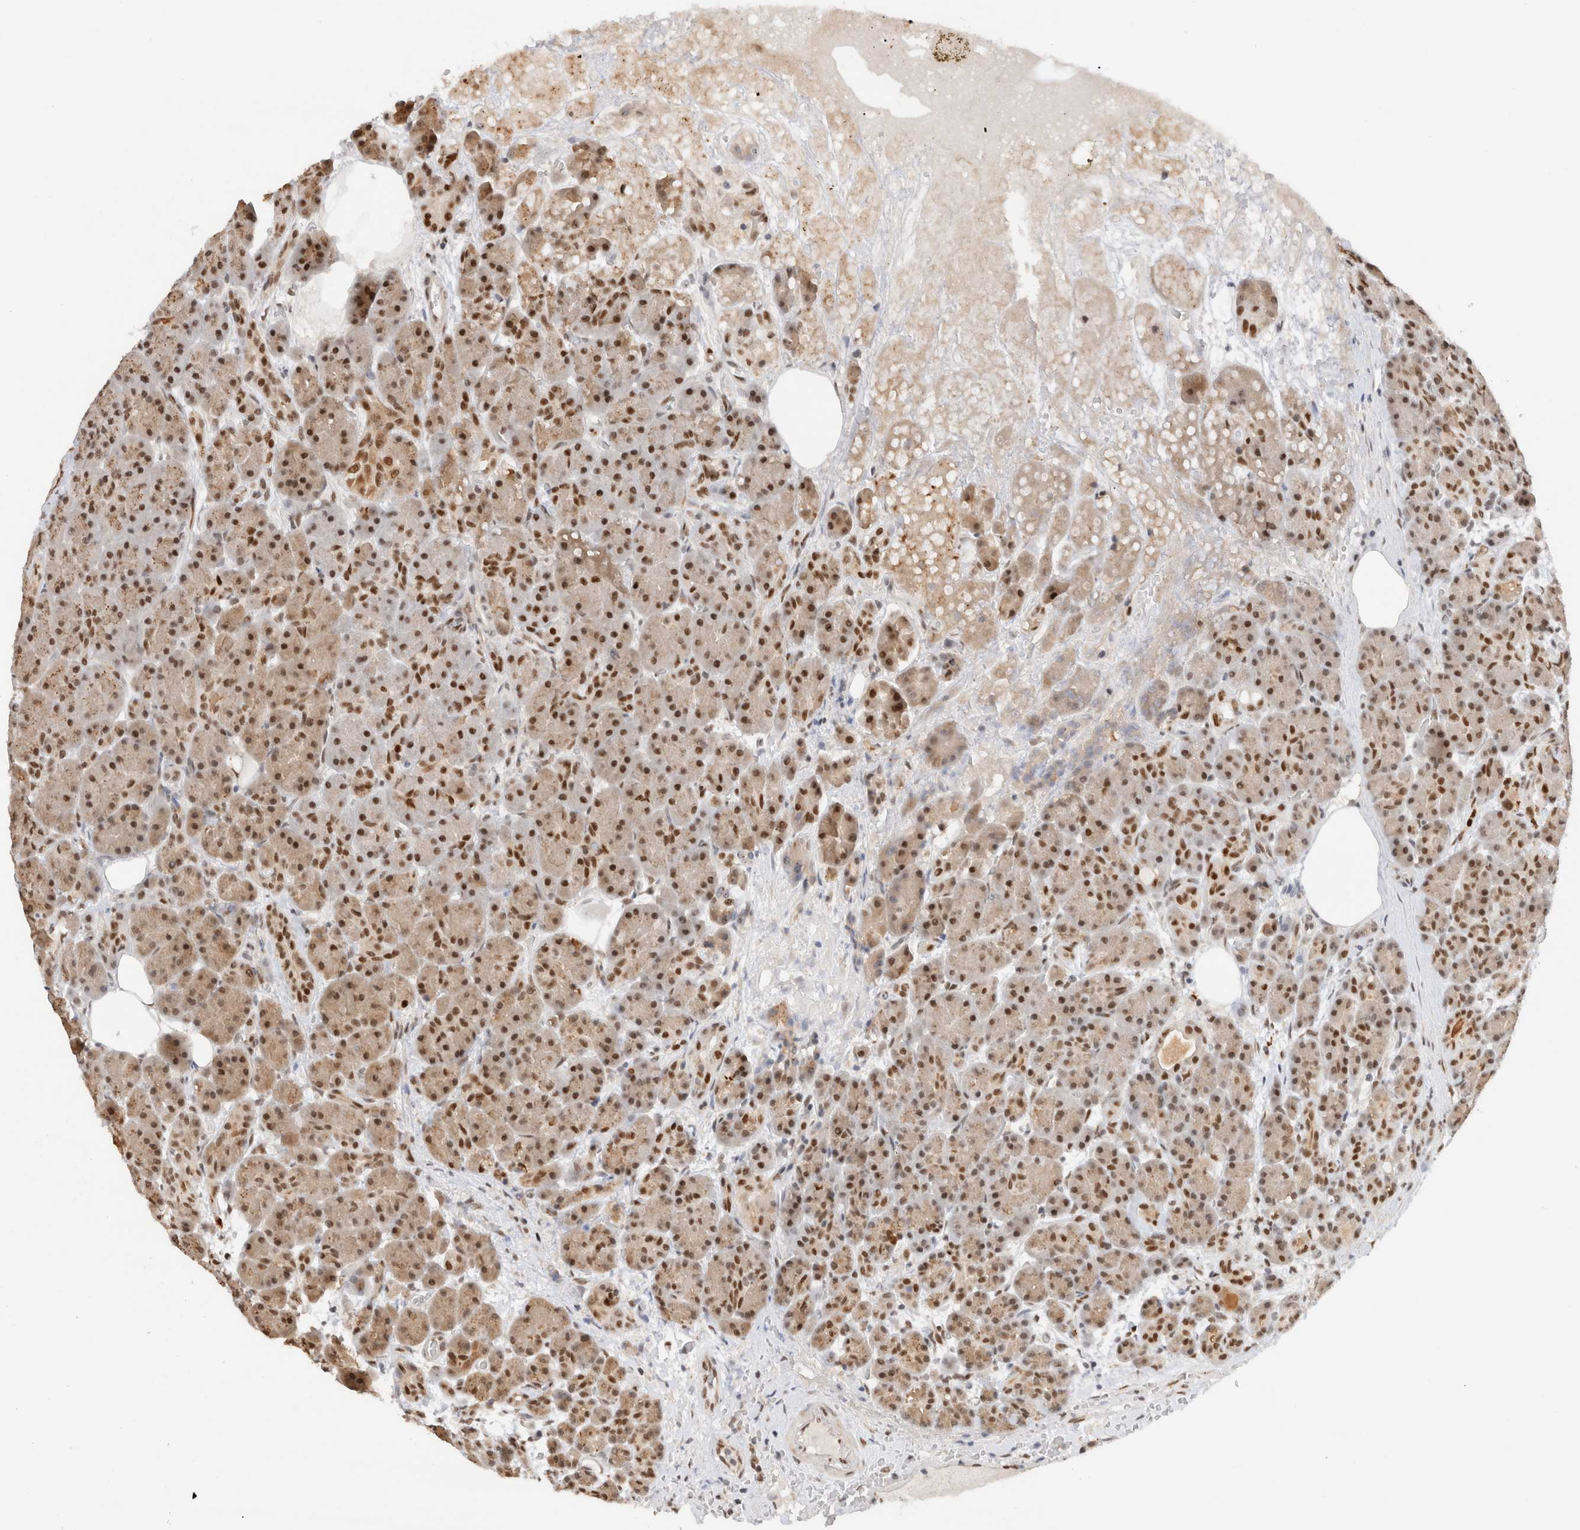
{"staining": {"intensity": "moderate", "quantity": ">75%", "location": "nuclear"}, "tissue": "pancreas", "cell_type": "Exocrine glandular cells", "image_type": "normal", "snomed": [{"axis": "morphology", "description": "Normal tissue, NOS"}, {"axis": "topography", "description": "Pancreas"}], "caption": "Moderate nuclear expression for a protein is seen in approximately >75% of exocrine glandular cells of benign pancreas using immunohistochemistry (IHC).", "gene": "GTF2I", "patient": {"sex": "male", "age": 63}}